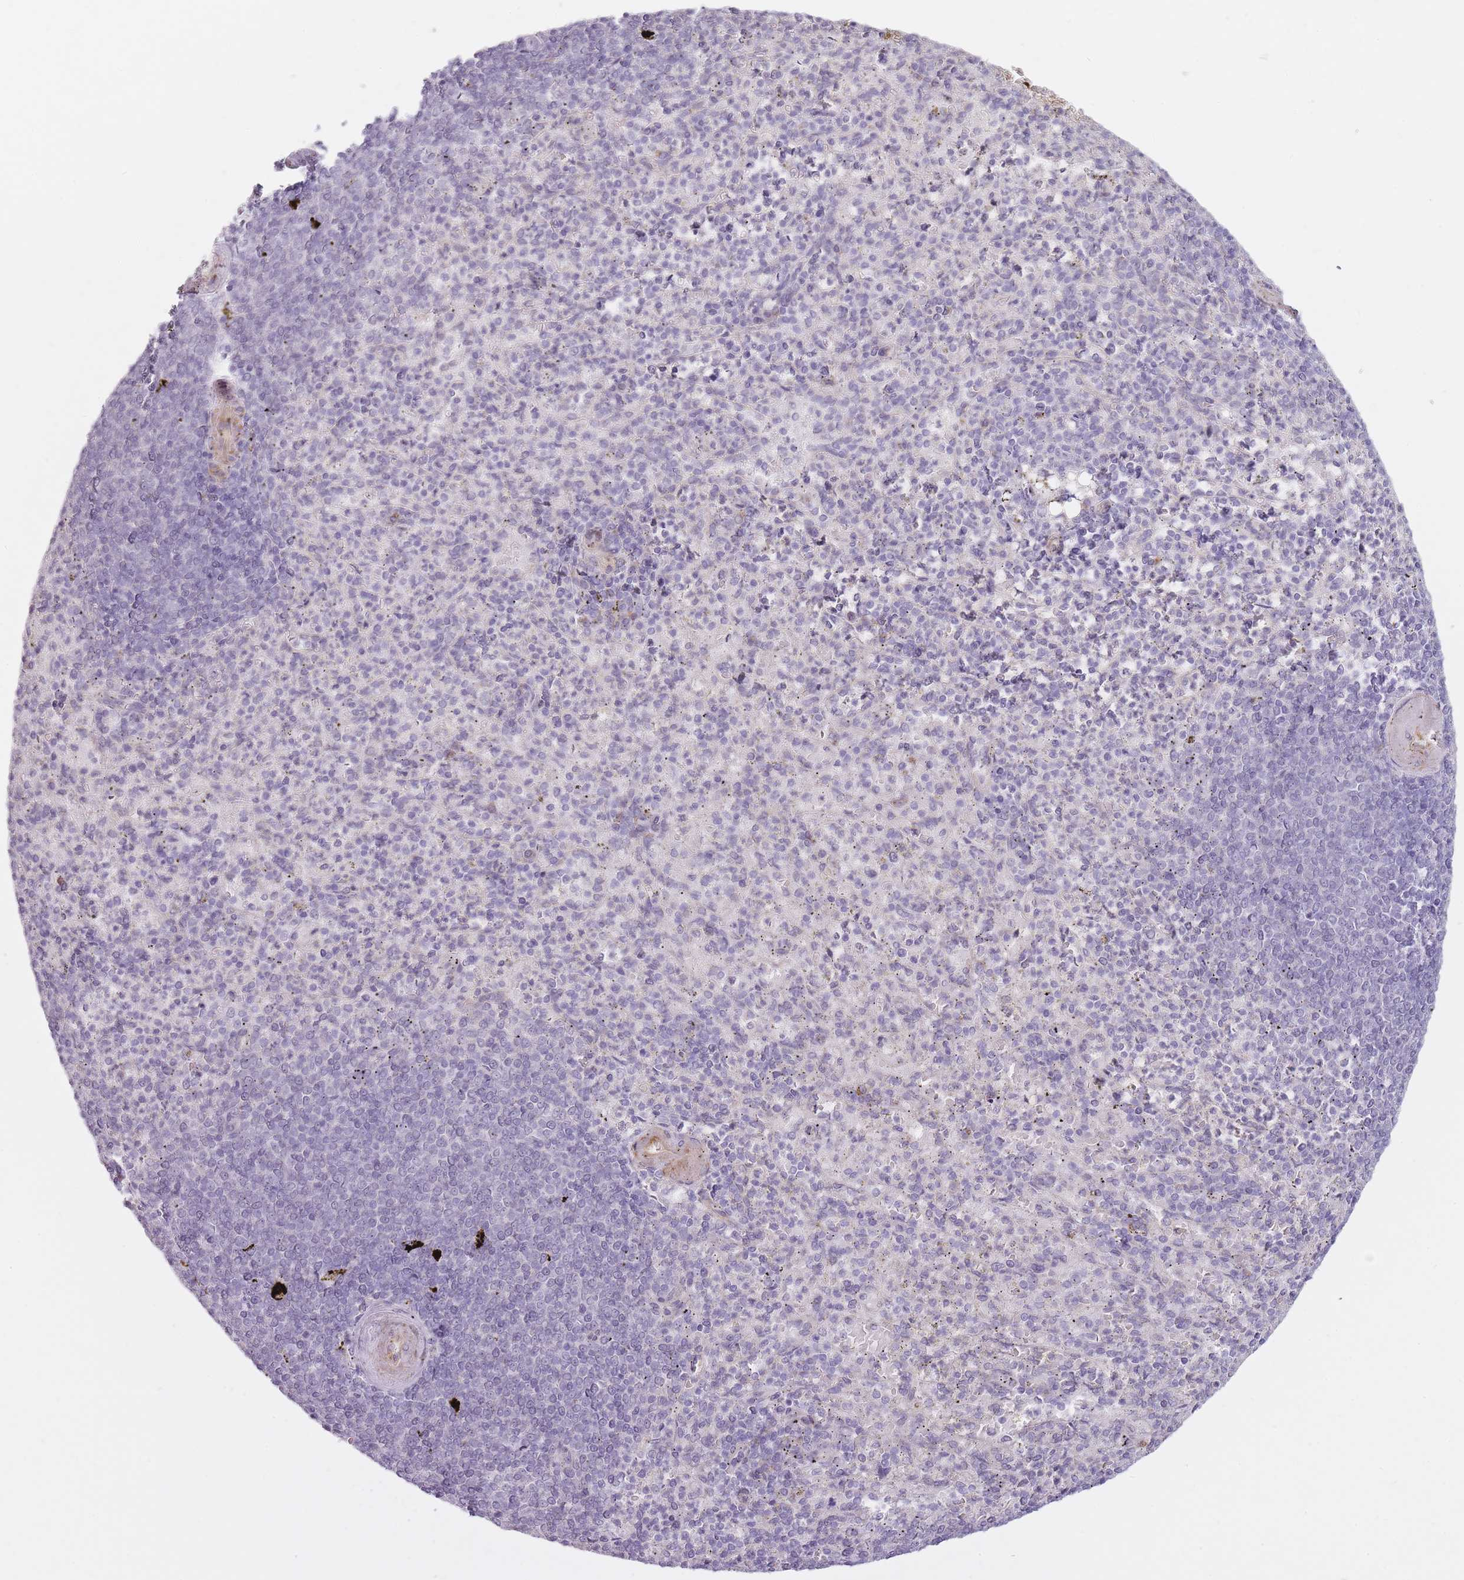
{"staining": {"intensity": "negative", "quantity": "none", "location": "none"}, "tissue": "spleen", "cell_type": "Cells in red pulp", "image_type": "normal", "snomed": [{"axis": "morphology", "description": "Normal tissue, NOS"}, {"axis": "topography", "description": "Spleen"}], "caption": "IHC of normal human spleen reveals no positivity in cells in red pulp. The staining was performed using DAB (3,3'-diaminobenzidine) to visualize the protein expression in brown, while the nuclei were stained in blue with hematoxylin (Magnification: 20x).", "gene": "PGRMC2", "patient": {"sex": "female", "age": 74}}